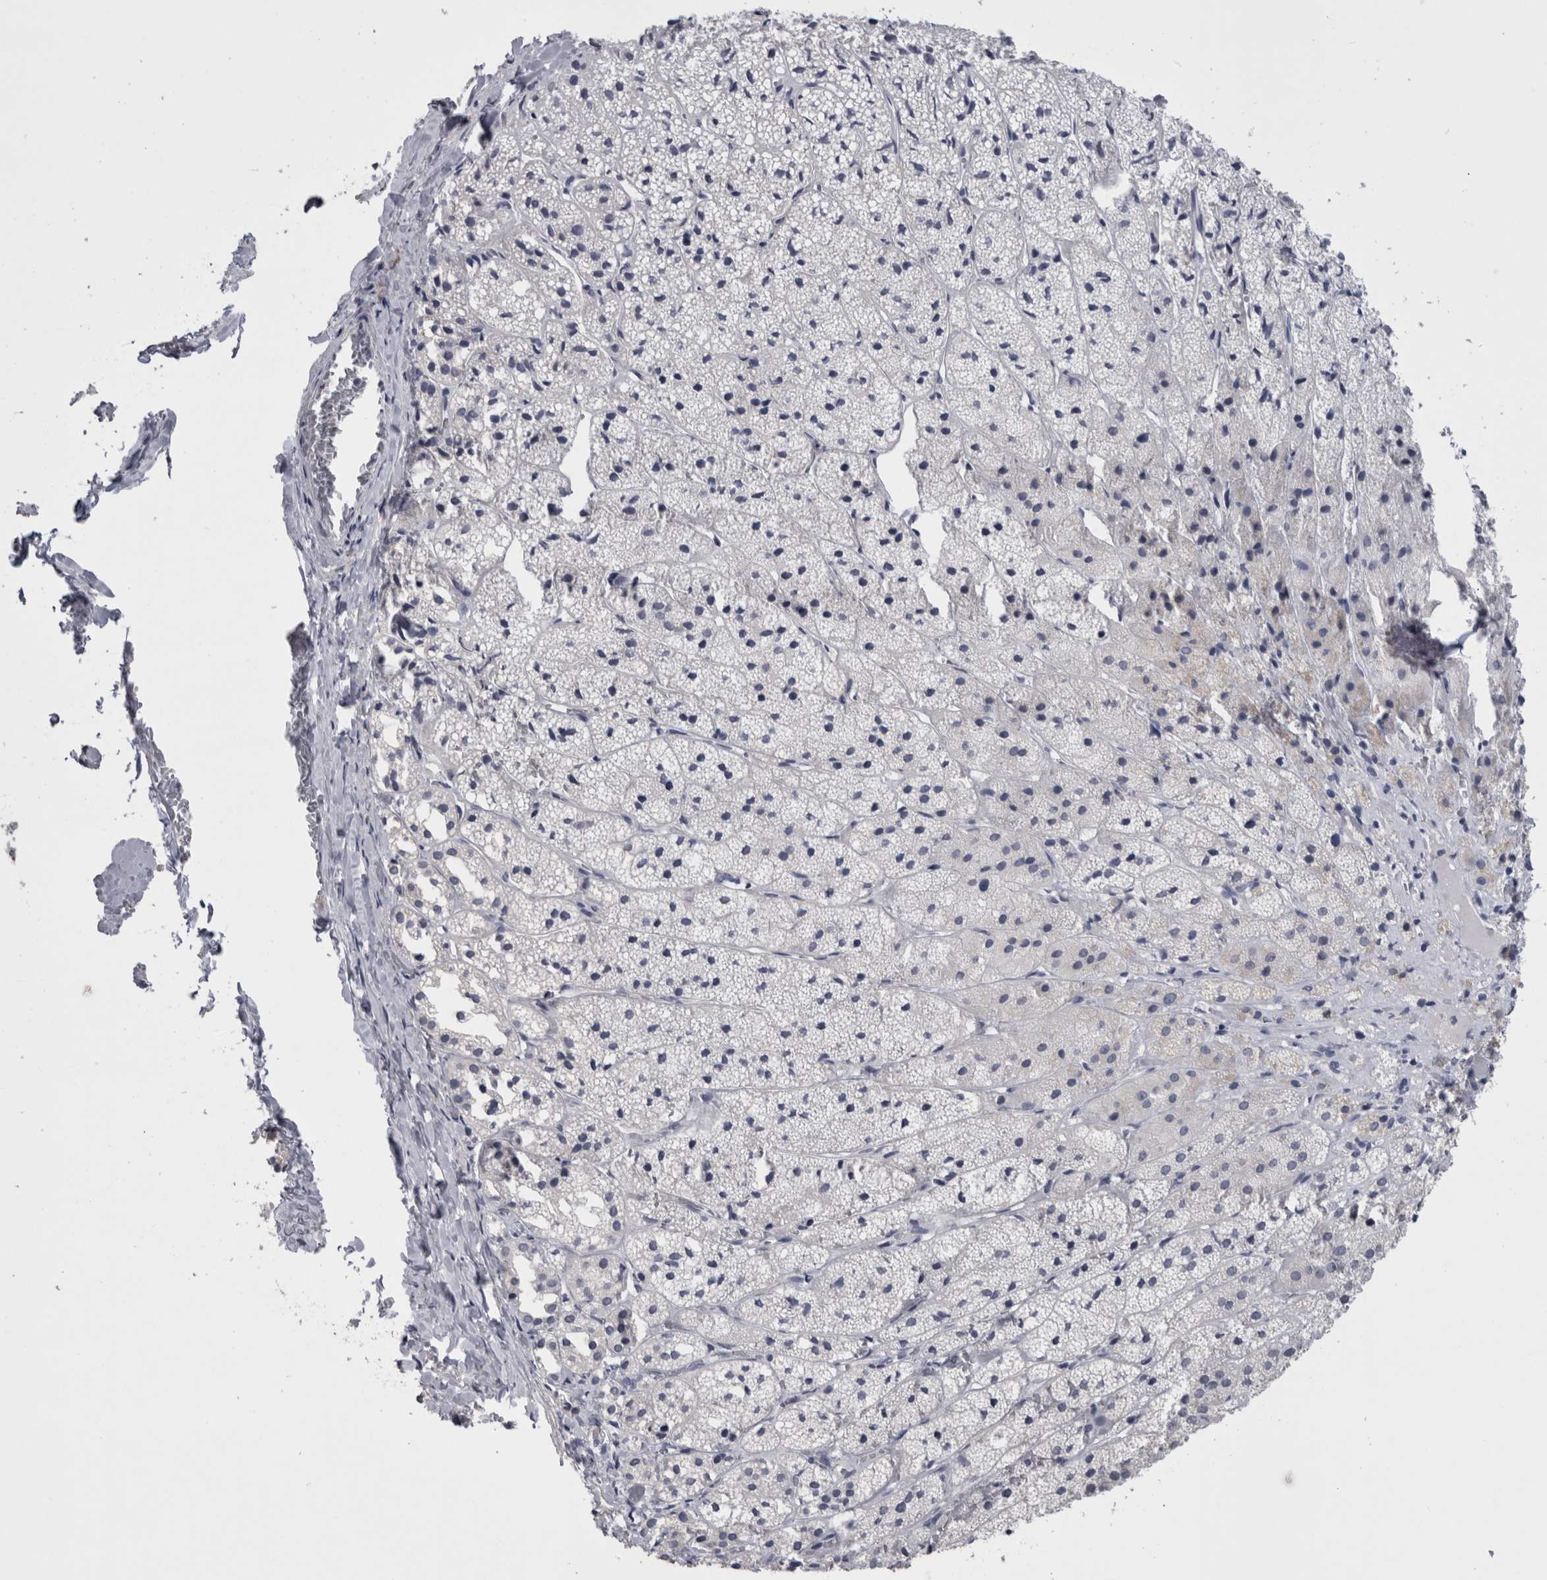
{"staining": {"intensity": "negative", "quantity": "none", "location": "none"}, "tissue": "adrenal gland", "cell_type": "Glandular cells", "image_type": "normal", "snomed": [{"axis": "morphology", "description": "Normal tissue, NOS"}, {"axis": "topography", "description": "Adrenal gland"}], "caption": "A photomicrograph of human adrenal gland is negative for staining in glandular cells.", "gene": "PAX5", "patient": {"sex": "female", "age": 44}}